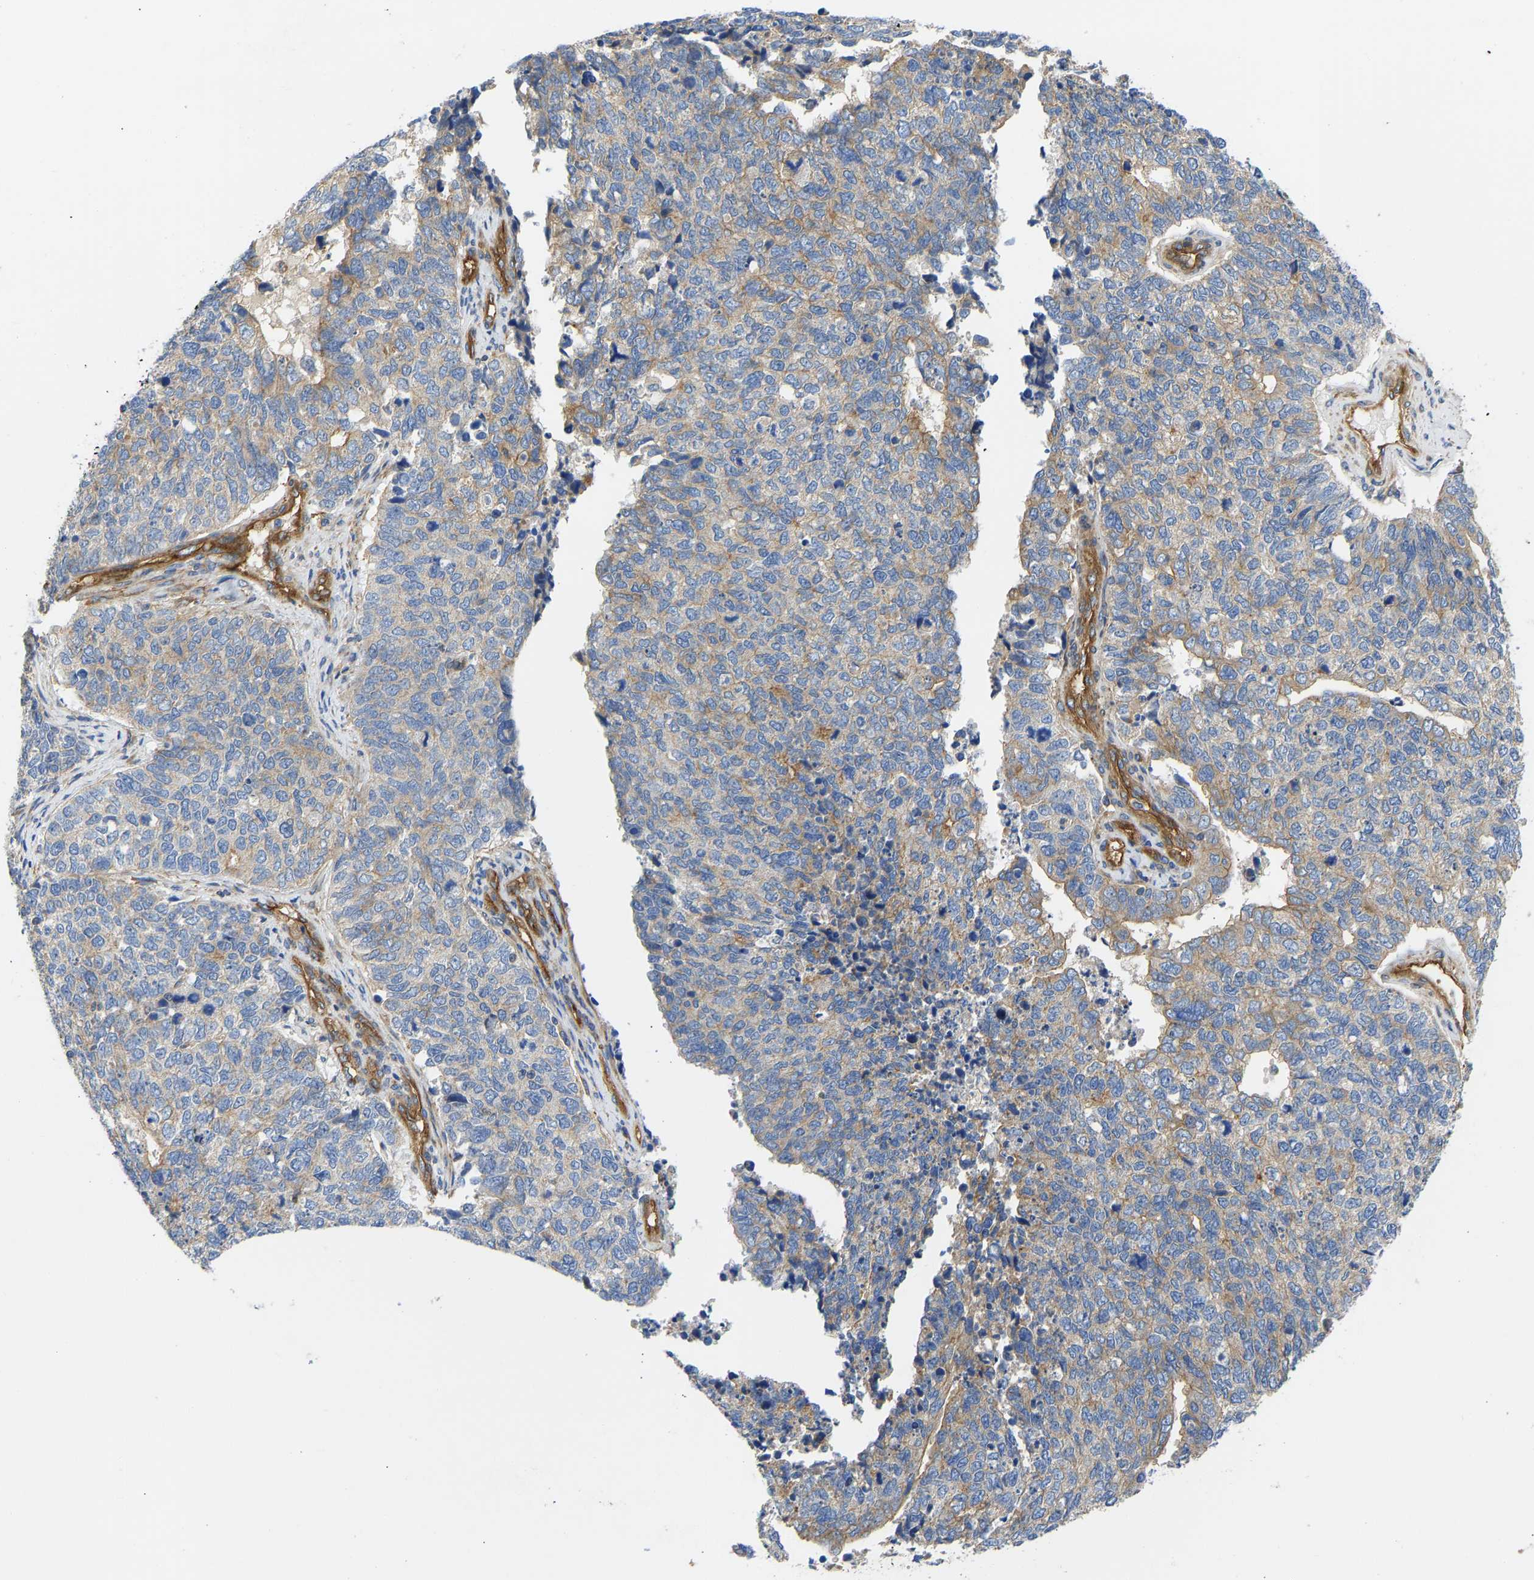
{"staining": {"intensity": "moderate", "quantity": "25%-75%", "location": "cytoplasmic/membranous"}, "tissue": "cervical cancer", "cell_type": "Tumor cells", "image_type": "cancer", "snomed": [{"axis": "morphology", "description": "Squamous cell carcinoma, NOS"}, {"axis": "topography", "description": "Cervix"}], "caption": "Approximately 25%-75% of tumor cells in human cervical cancer reveal moderate cytoplasmic/membranous protein expression as visualized by brown immunohistochemical staining.", "gene": "MYO1C", "patient": {"sex": "female", "age": 63}}